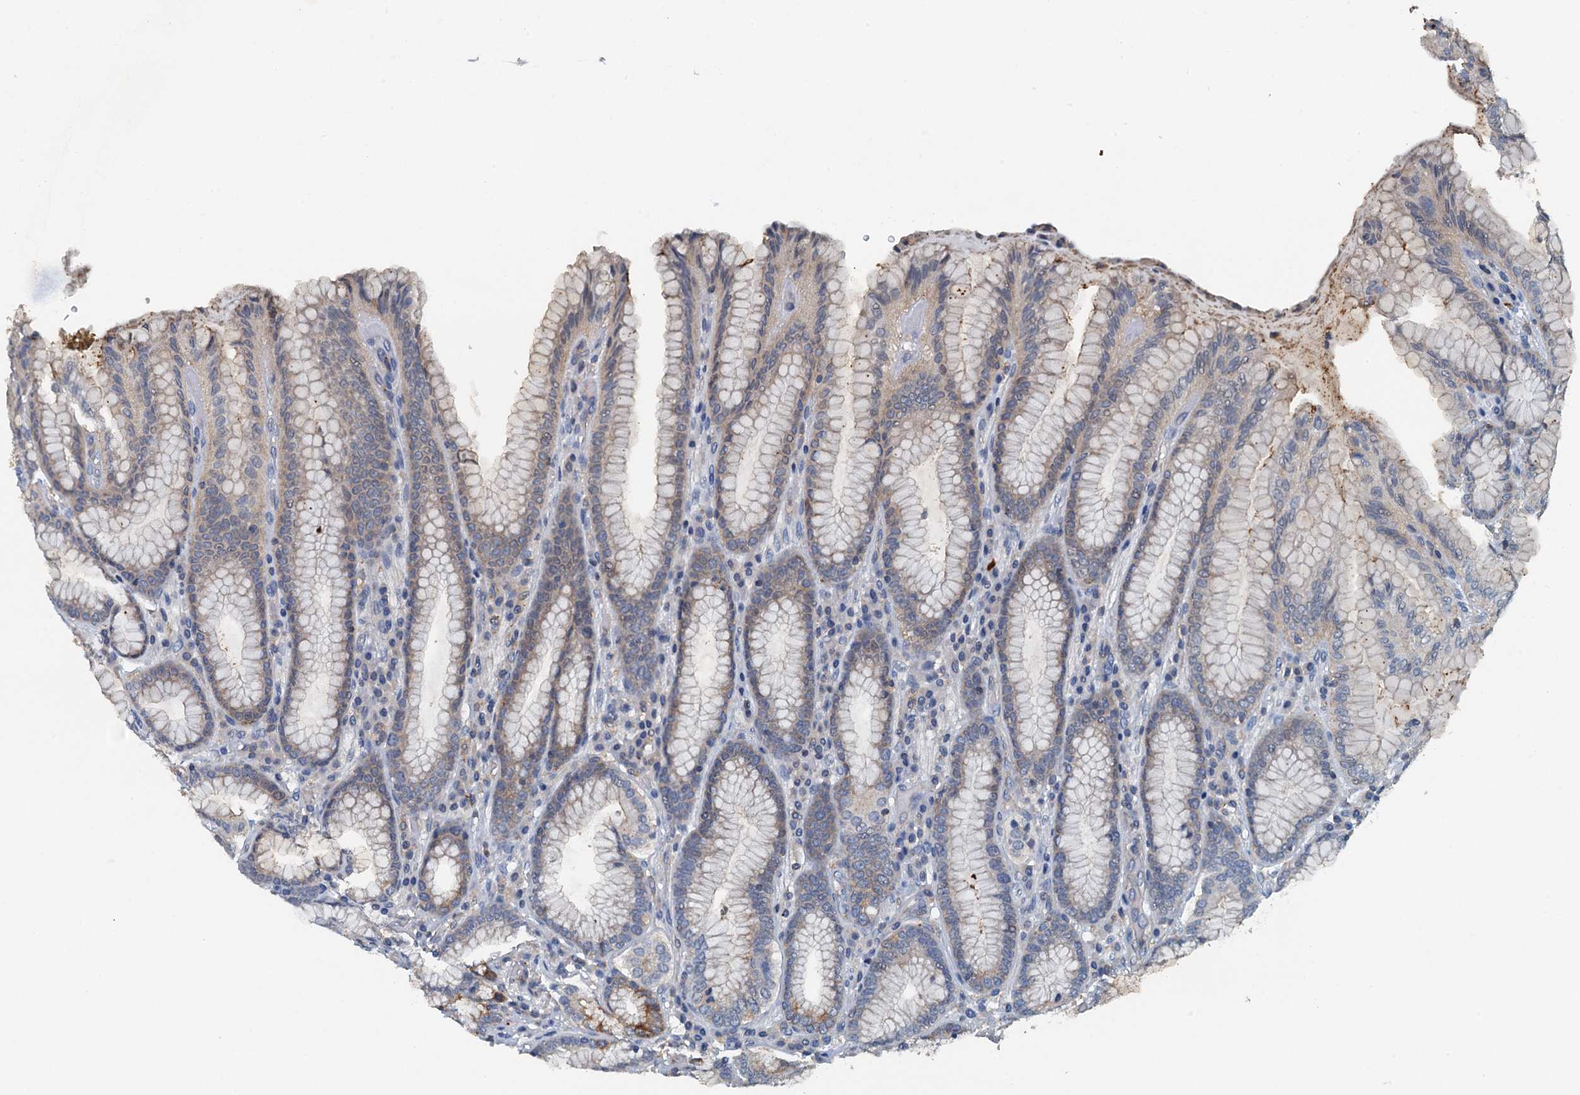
{"staining": {"intensity": "strong", "quantity": "<25%", "location": "cytoplasmic/membranous"}, "tissue": "stomach", "cell_type": "Glandular cells", "image_type": "normal", "snomed": [{"axis": "morphology", "description": "Normal tissue, NOS"}, {"axis": "topography", "description": "Stomach, upper"}, {"axis": "topography", "description": "Stomach, lower"}], "caption": "IHC (DAB) staining of normal human stomach reveals strong cytoplasmic/membranous protein staining in about <25% of glandular cells. (DAB (3,3'-diaminobenzidine) IHC with brightfield microscopy, high magnification).", "gene": "THAP10", "patient": {"sex": "female", "age": 76}}